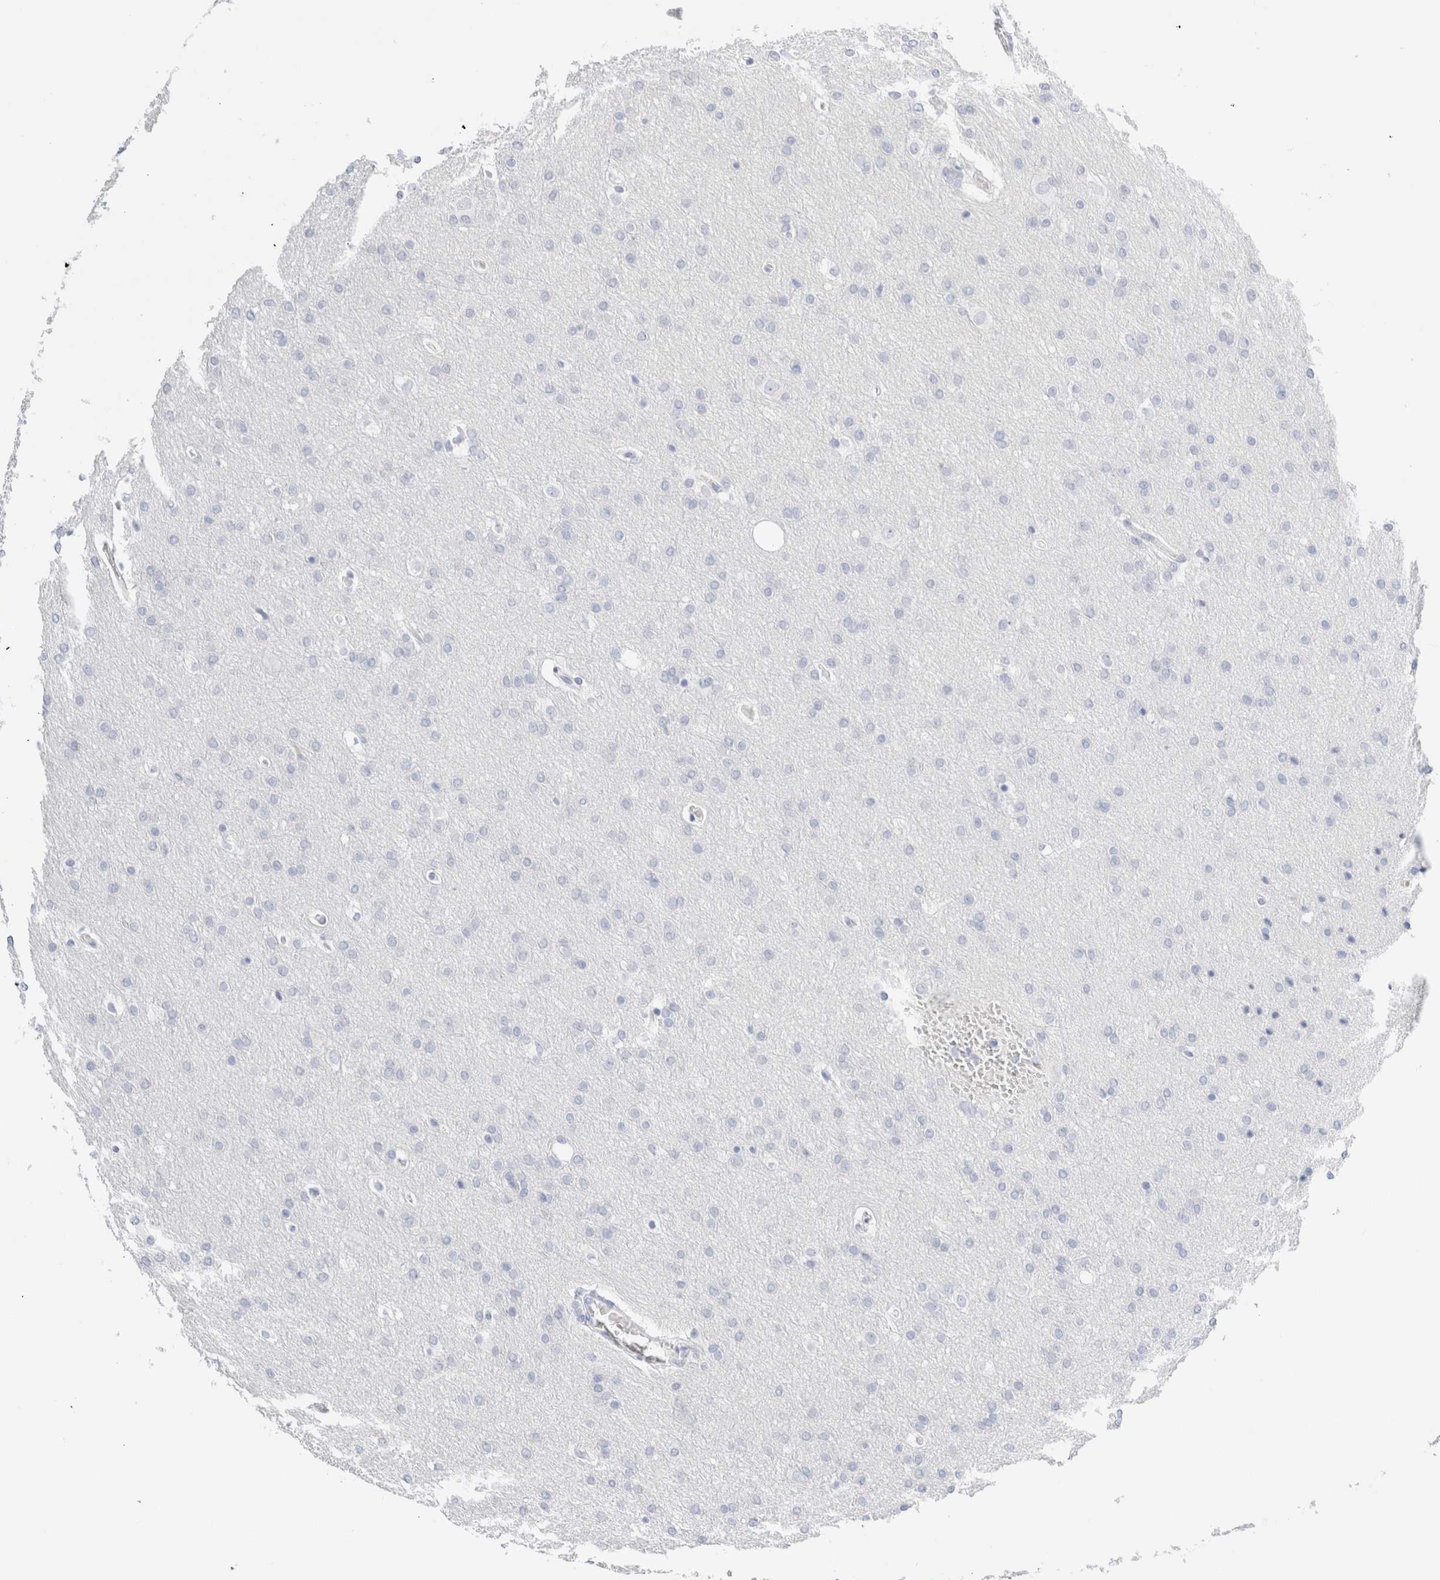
{"staining": {"intensity": "negative", "quantity": "none", "location": "none"}, "tissue": "glioma", "cell_type": "Tumor cells", "image_type": "cancer", "snomed": [{"axis": "morphology", "description": "Glioma, malignant, Low grade"}, {"axis": "topography", "description": "Brain"}], "caption": "Tumor cells show no significant protein staining in glioma.", "gene": "ARG1", "patient": {"sex": "female", "age": 37}}